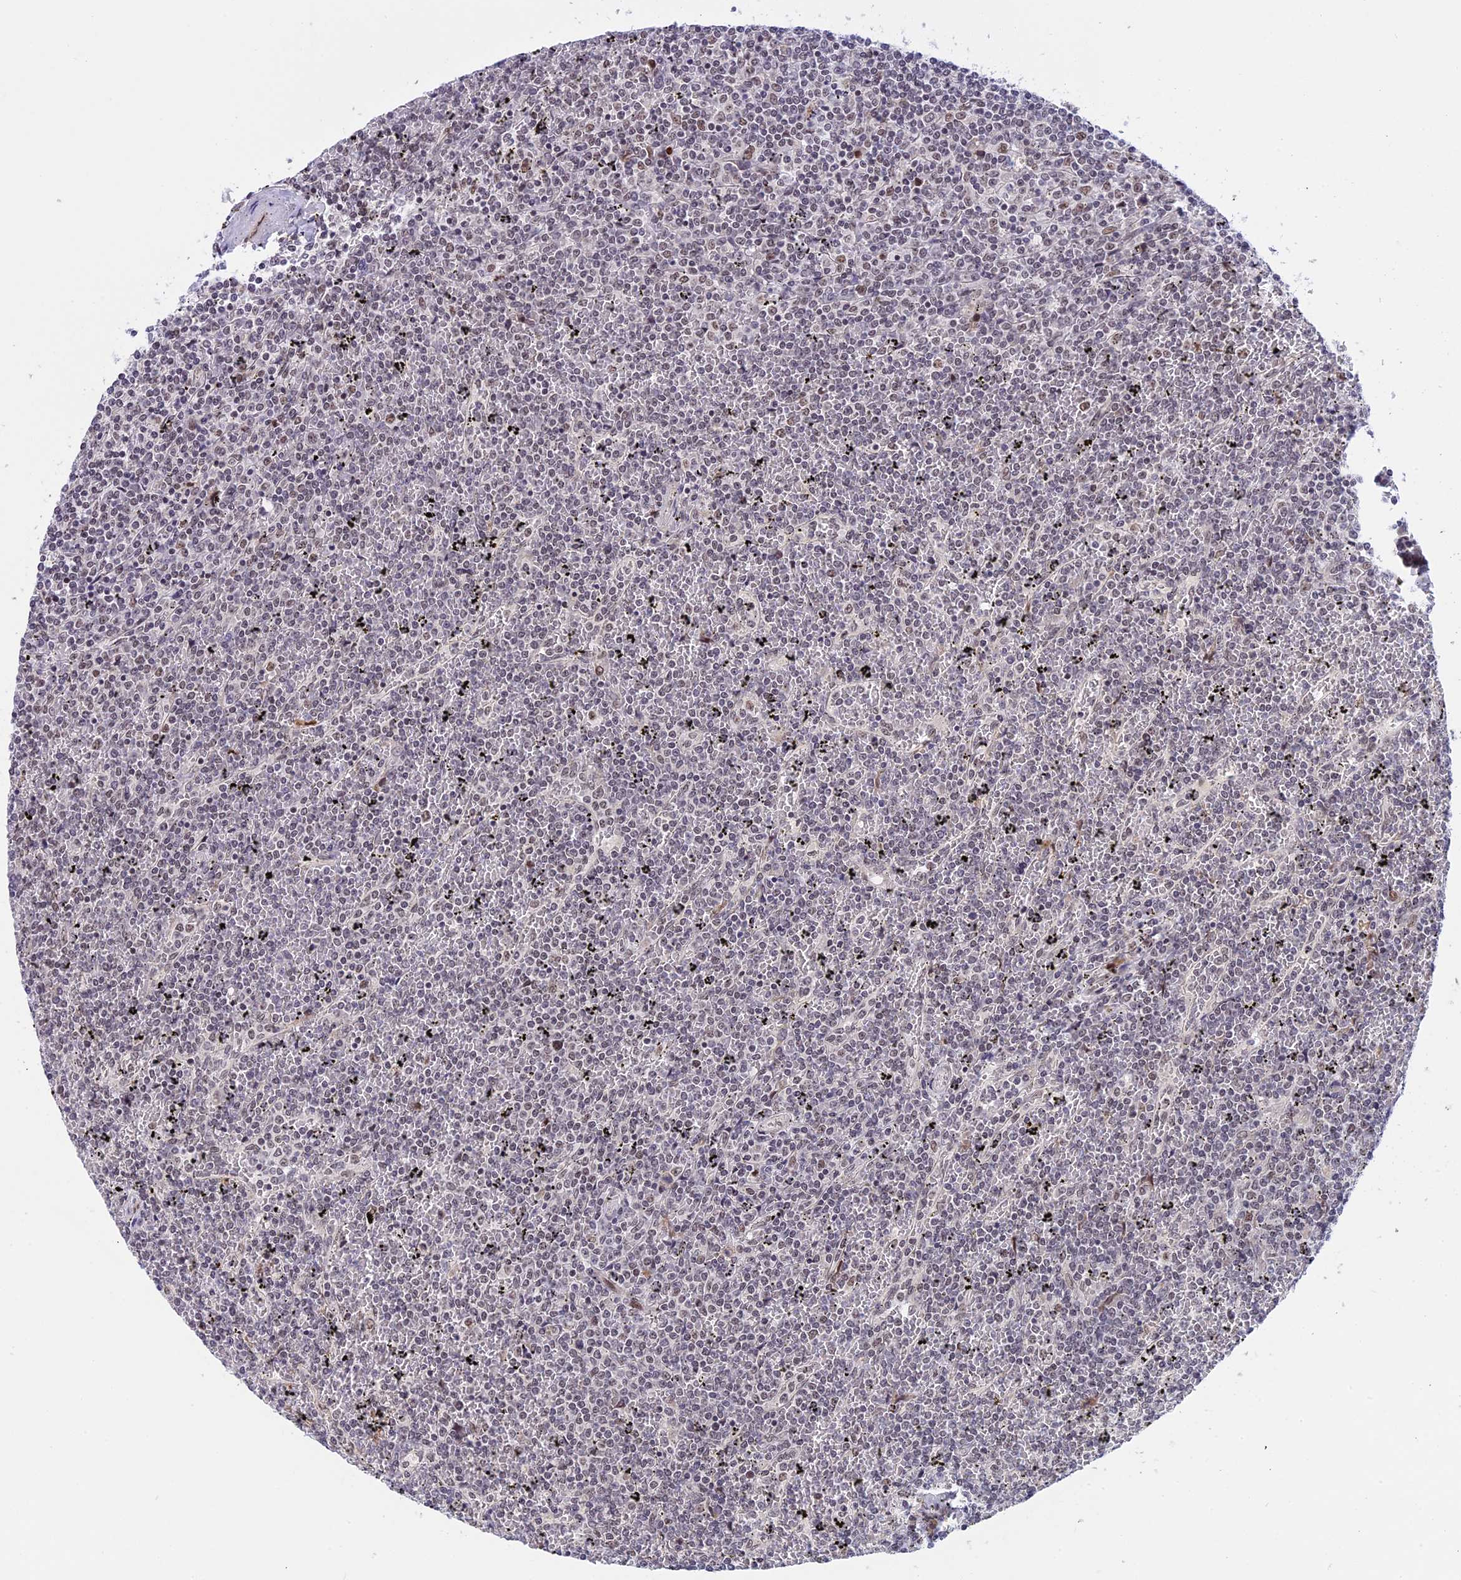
{"staining": {"intensity": "negative", "quantity": "none", "location": "none"}, "tissue": "lymphoma", "cell_type": "Tumor cells", "image_type": "cancer", "snomed": [{"axis": "morphology", "description": "Malignant lymphoma, non-Hodgkin's type, Low grade"}, {"axis": "topography", "description": "Spleen"}], "caption": "DAB immunohistochemical staining of low-grade malignant lymphoma, non-Hodgkin's type shows no significant positivity in tumor cells. (Brightfield microscopy of DAB immunohistochemistry at high magnification).", "gene": "POLR2C", "patient": {"sex": "female", "age": 19}}